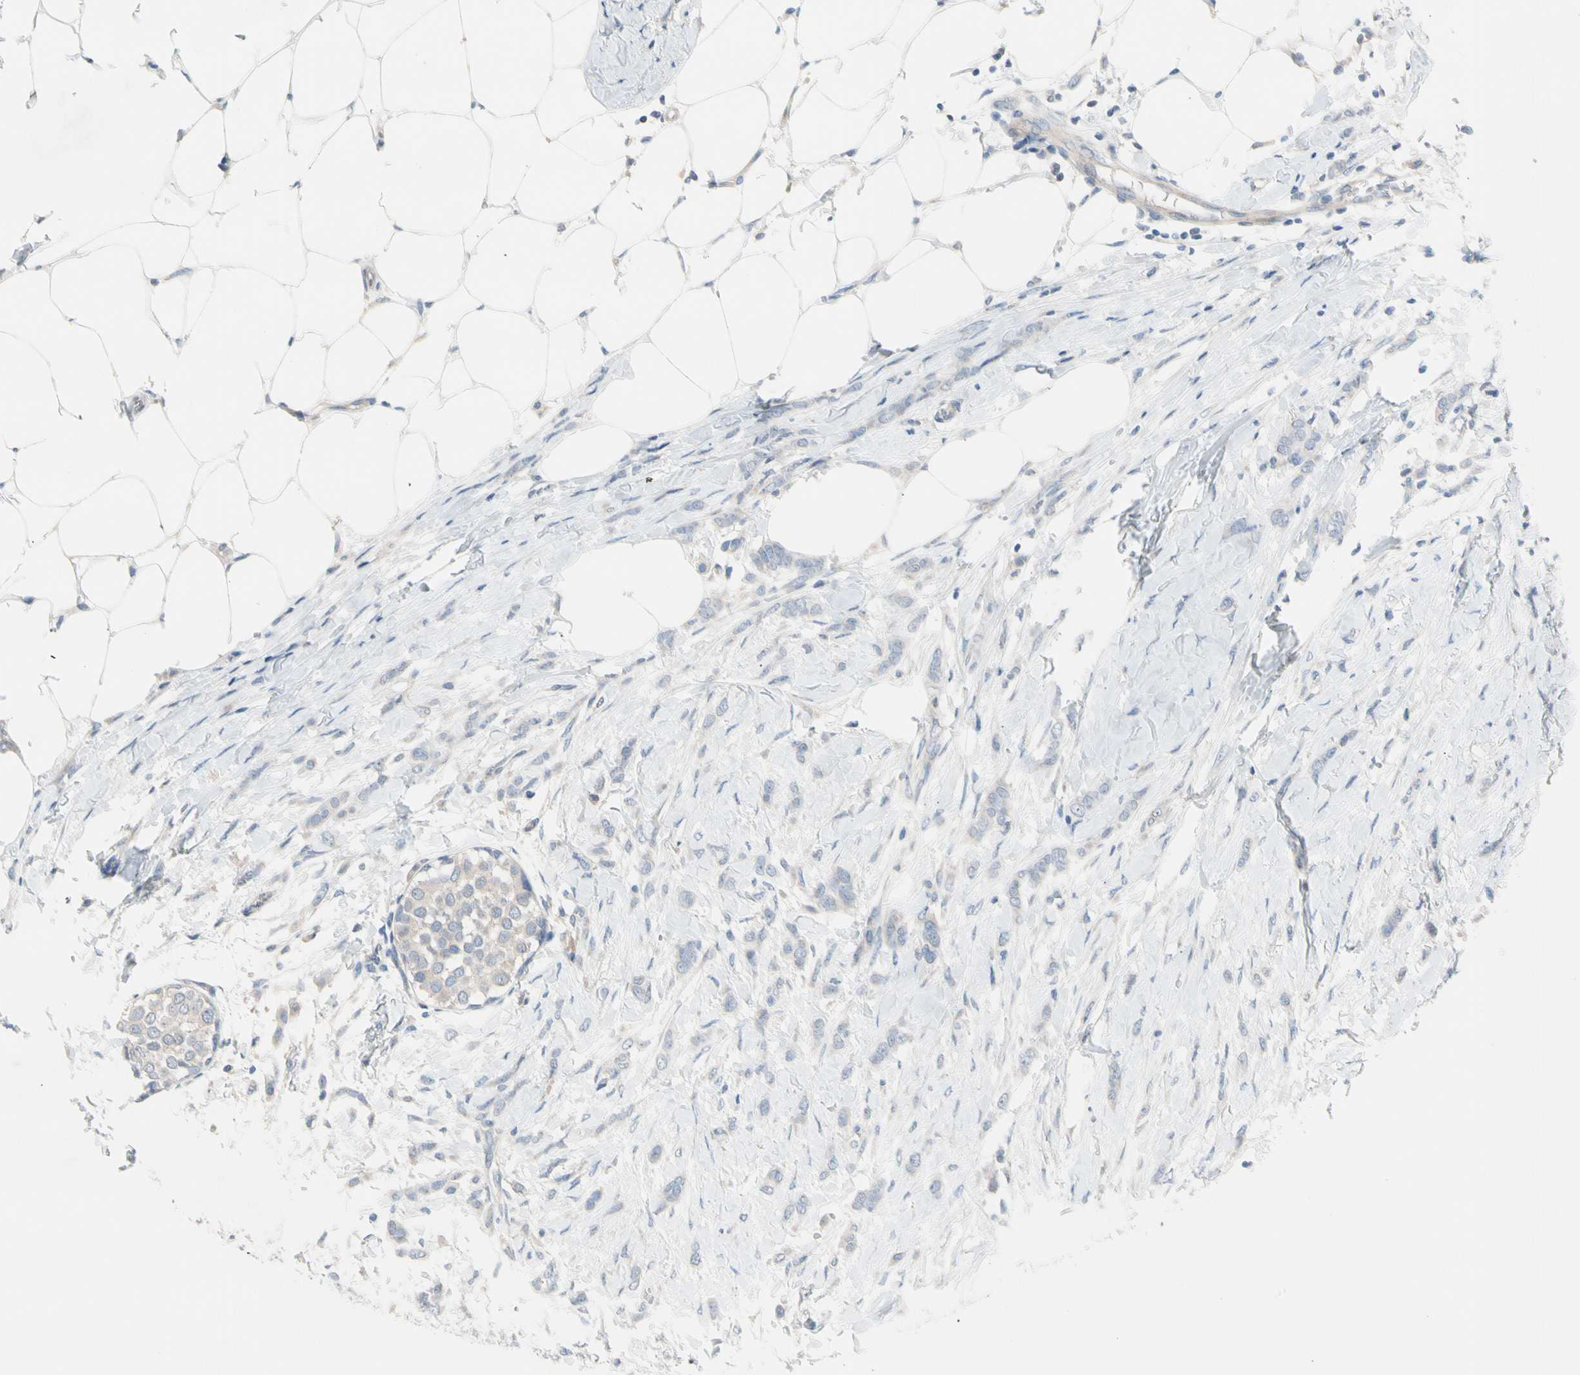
{"staining": {"intensity": "negative", "quantity": "none", "location": "none"}, "tissue": "breast cancer", "cell_type": "Tumor cells", "image_type": "cancer", "snomed": [{"axis": "morphology", "description": "Lobular carcinoma, in situ"}, {"axis": "morphology", "description": "Lobular carcinoma"}, {"axis": "topography", "description": "Breast"}], "caption": "IHC micrograph of human lobular carcinoma (breast) stained for a protein (brown), which exhibits no expression in tumor cells.", "gene": "CASQ1", "patient": {"sex": "female", "age": 41}}